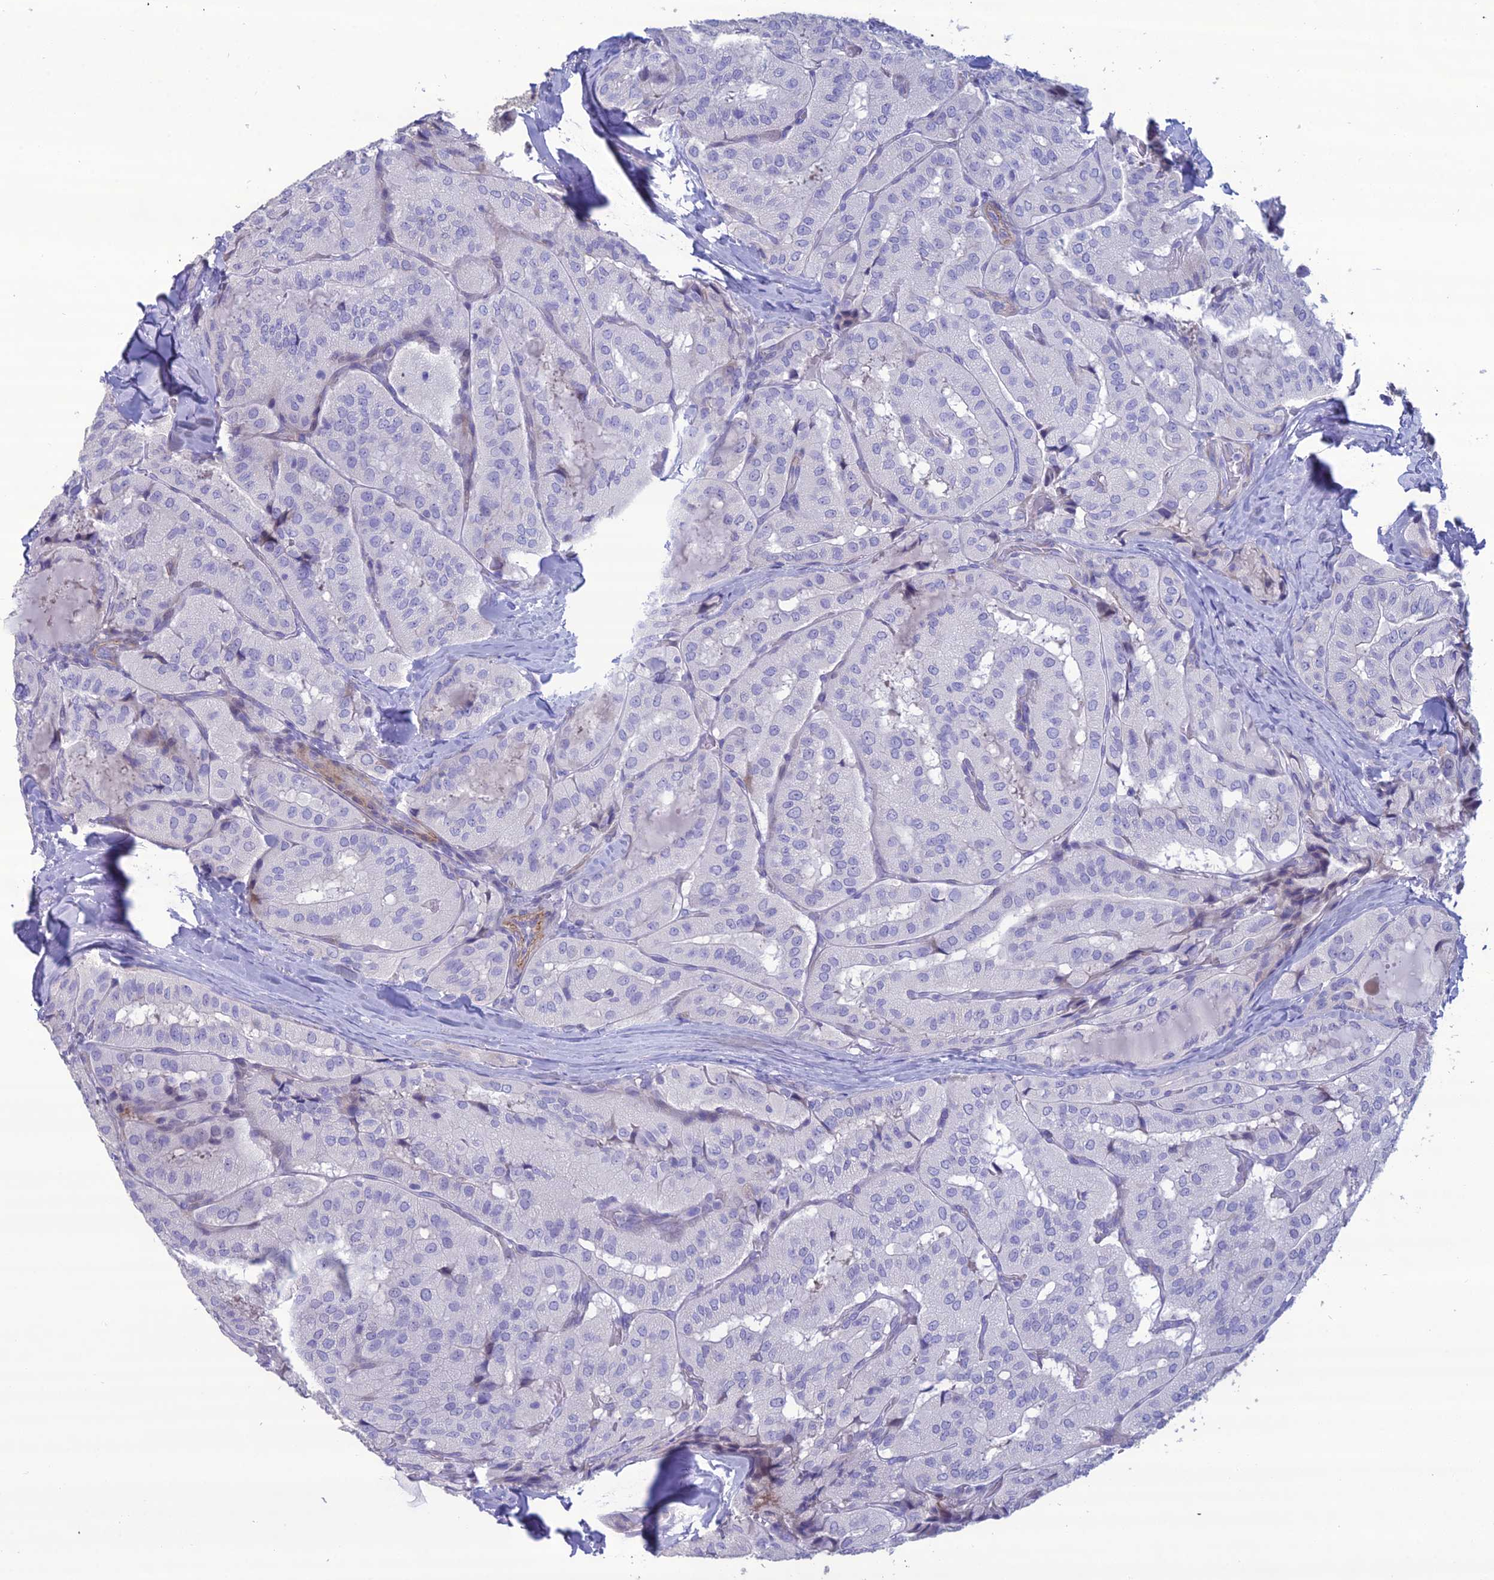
{"staining": {"intensity": "negative", "quantity": "none", "location": "none"}, "tissue": "thyroid cancer", "cell_type": "Tumor cells", "image_type": "cancer", "snomed": [{"axis": "morphology", "description": "Normal tissue, NOS"}, {"axis": "morphology", "description": "Papillary adenocarcinoma, NOS"}, {"axis": "topography", "description": "Thyroid gland"}], "caption": "Tumor cells show no significant positivity in thyroid cancer (papillary adenocarcinoma).", "gene": "OR56B1", "patient": {"sex": "female", "age": 59}}